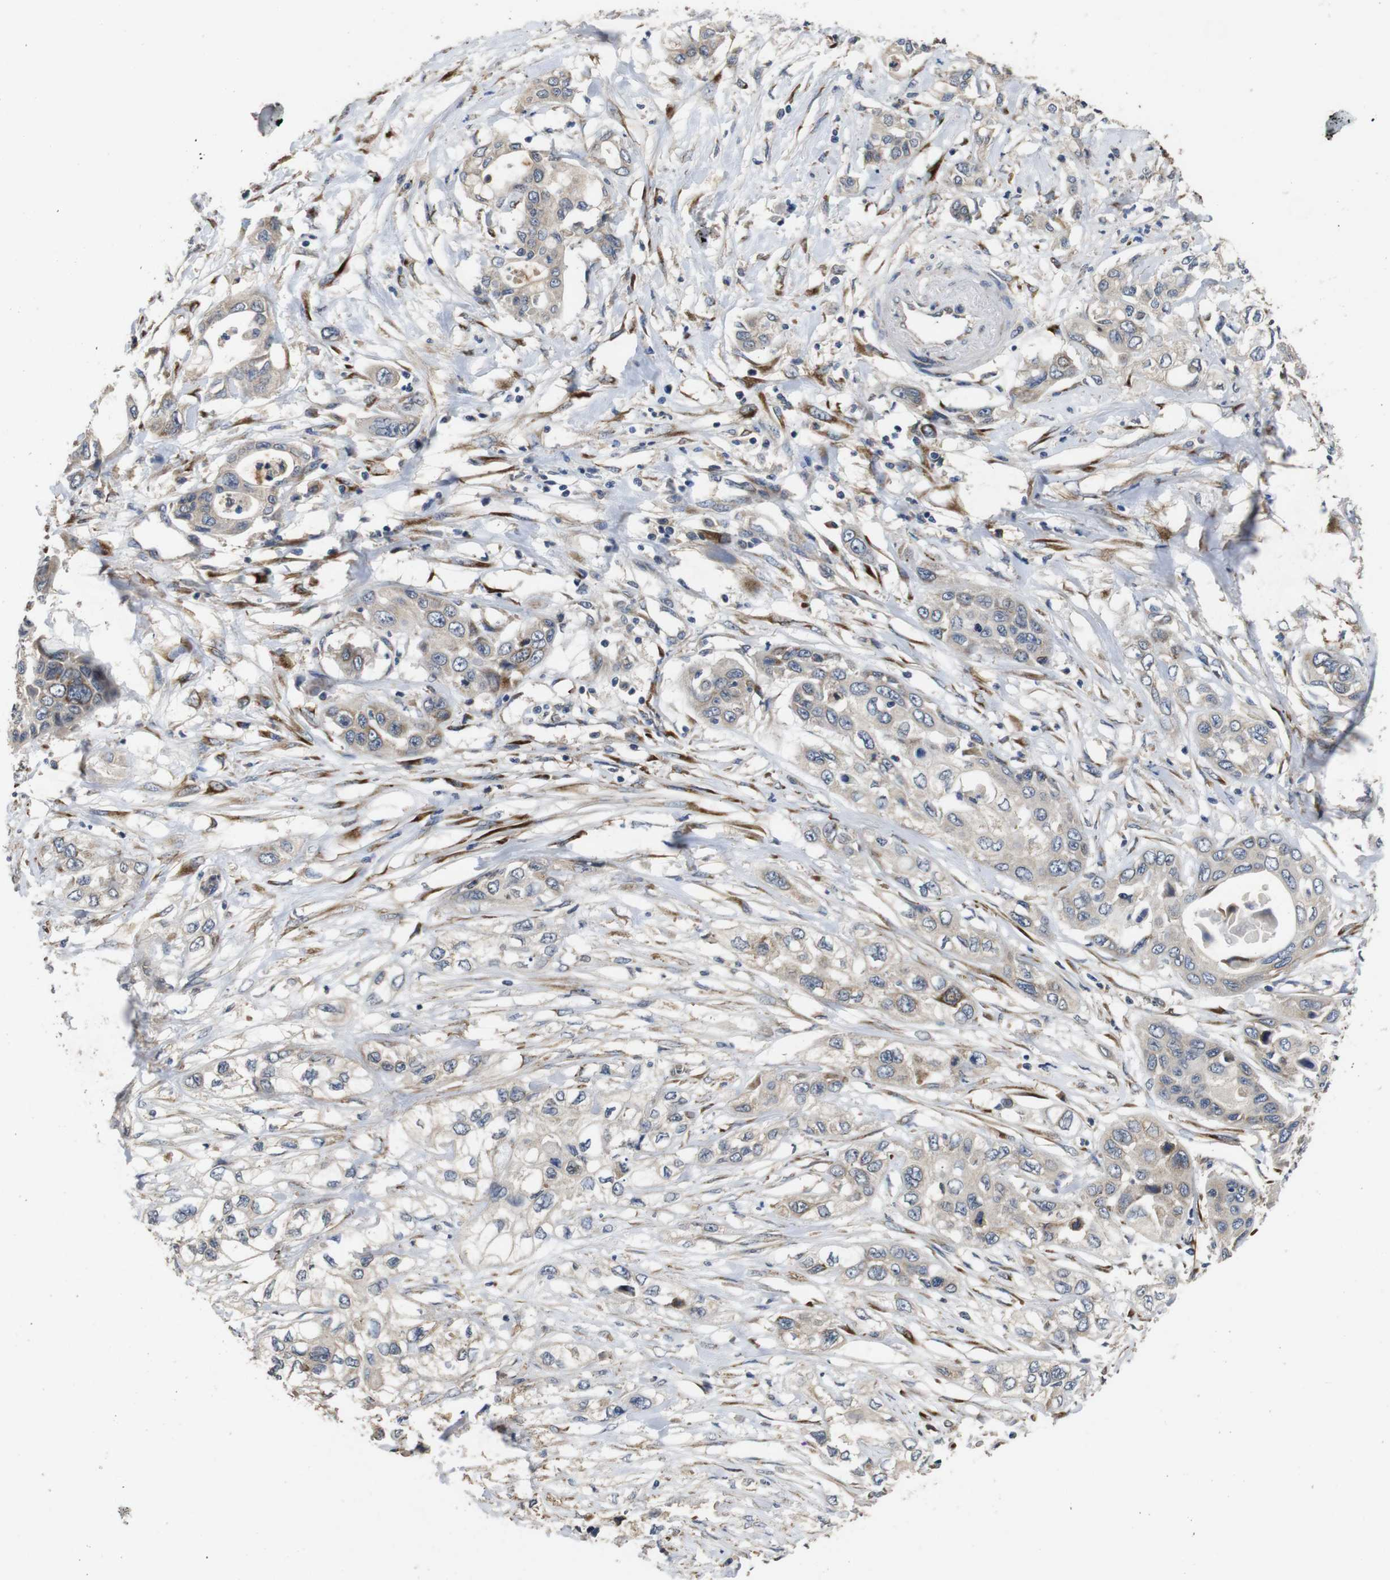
{"staining": {"intensity": "weak", "quantity": "<25%", "location": "cytoplasmic/membranous"}, "tissue": "pancreatic cancer", "cell_type": "Tumor cells", "image_type": "cancer", "snomed": [{"axis": "morphology", "description": "Adenocarcinoma, NOS"}, {"axis": "topography", "description": "Pancreas"}], "caption": "Pancreatic cancer (adenocarcinoma) stained for a protein using immunohistochemistry (IHC) shows no positivity tumor cells.", "gene": "ARHGAP24", "patient": {"sex": "female", "age": 70}}